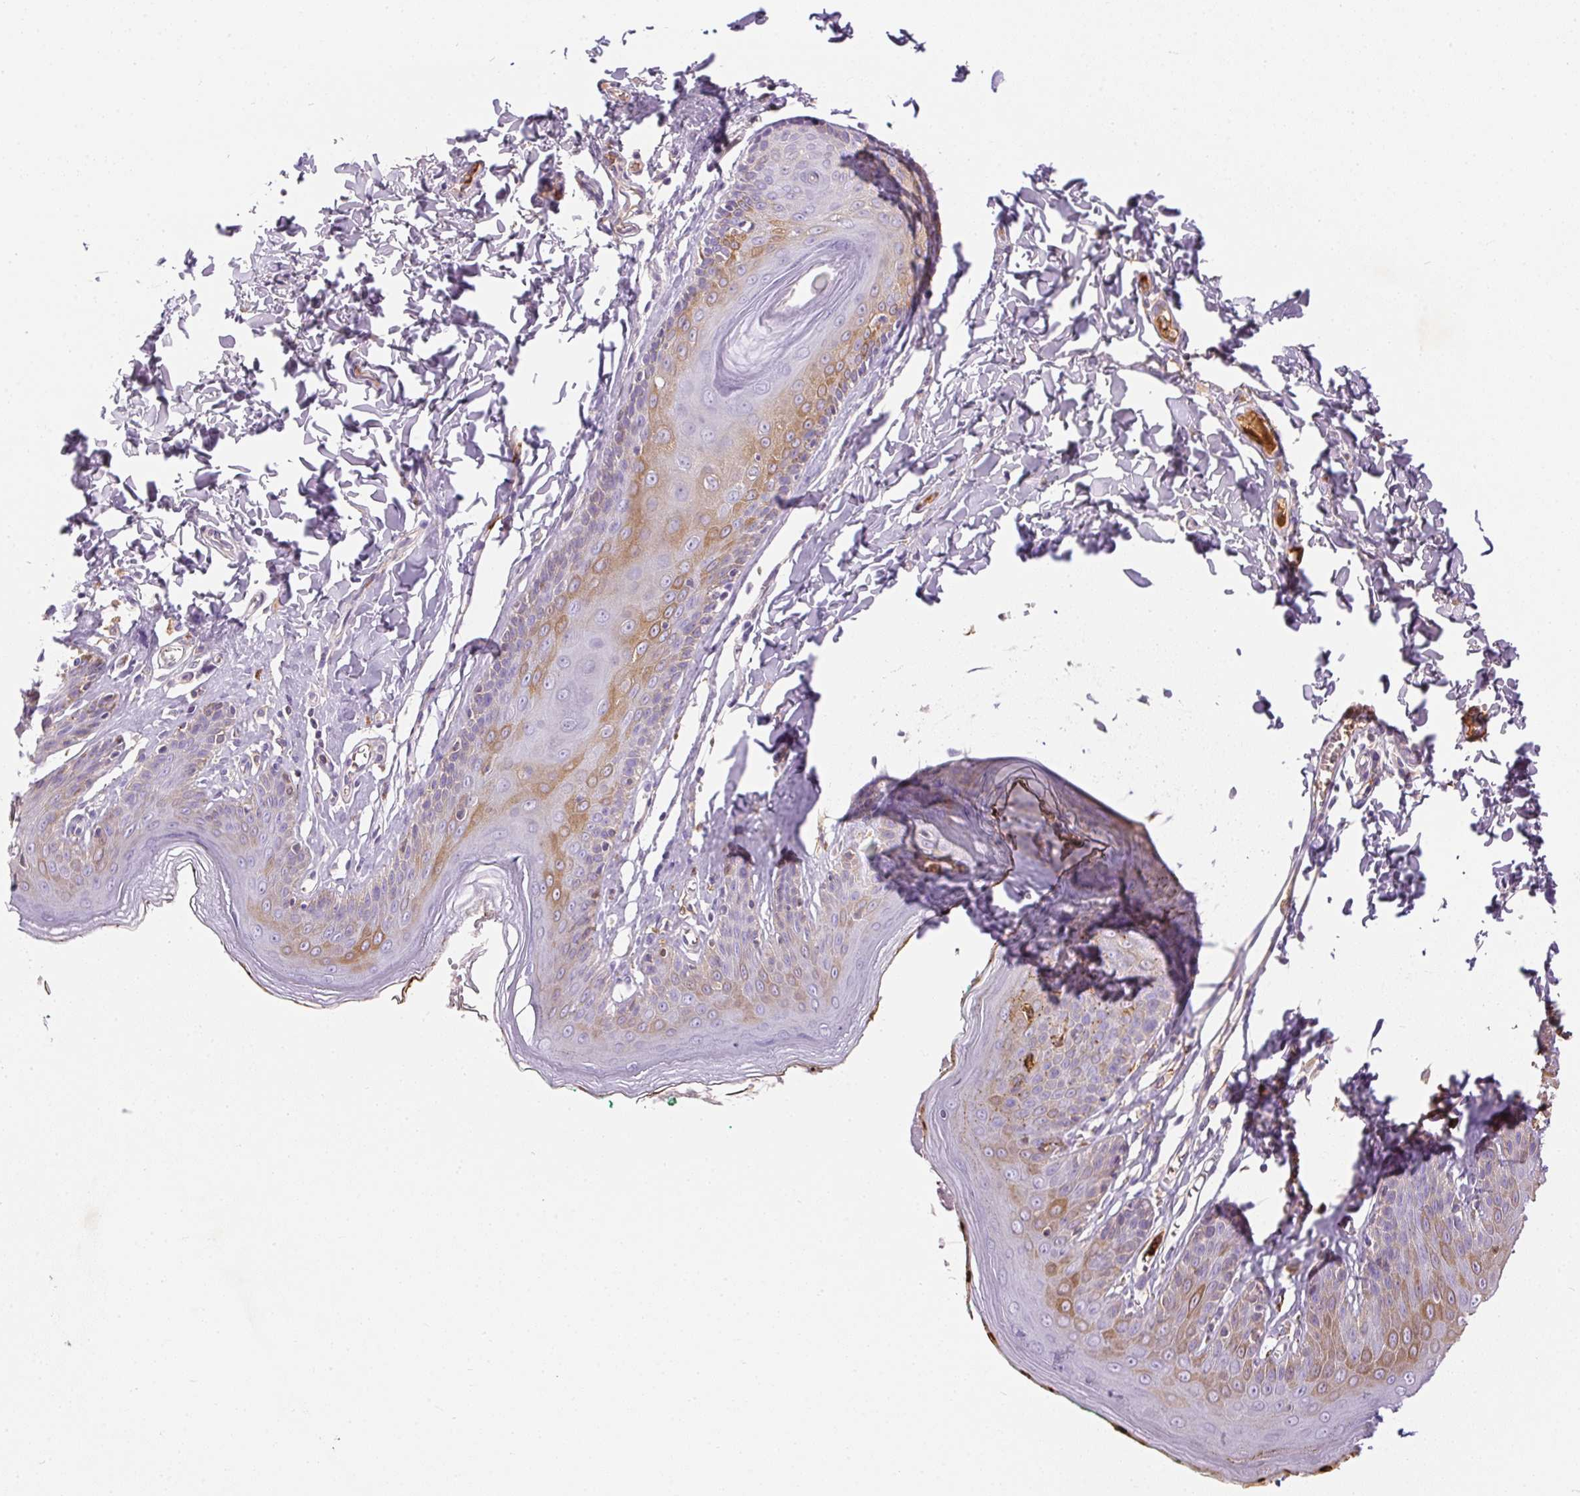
{"staining": {"intensity": "moderate", "quantity": "<25%", "location": "cytoplasmic/membranous"}, "tissue": "skin", "cell_type": "Epidermal cells", "image_type": "normal", "snomed": [{"axis": "morphology", "description": "Normal tissue, NOS"}, {"axis": "topography", "description": "Vulva"}, {"axis": "topography", "description": "Peripheral nerve tissue"}], "caption": "The immunohistochemical stain shows moderate cytoplasmic/membranous expression in epidermal cells of benign skin. The staining was performed using DAB (3,3'-diaminobenzidine), with brown indicating positive protein expression. Nuclei are stained blue with hematoxylin.", "gene": "ORM1", "patient": {"sex": "female", "age": 66}}